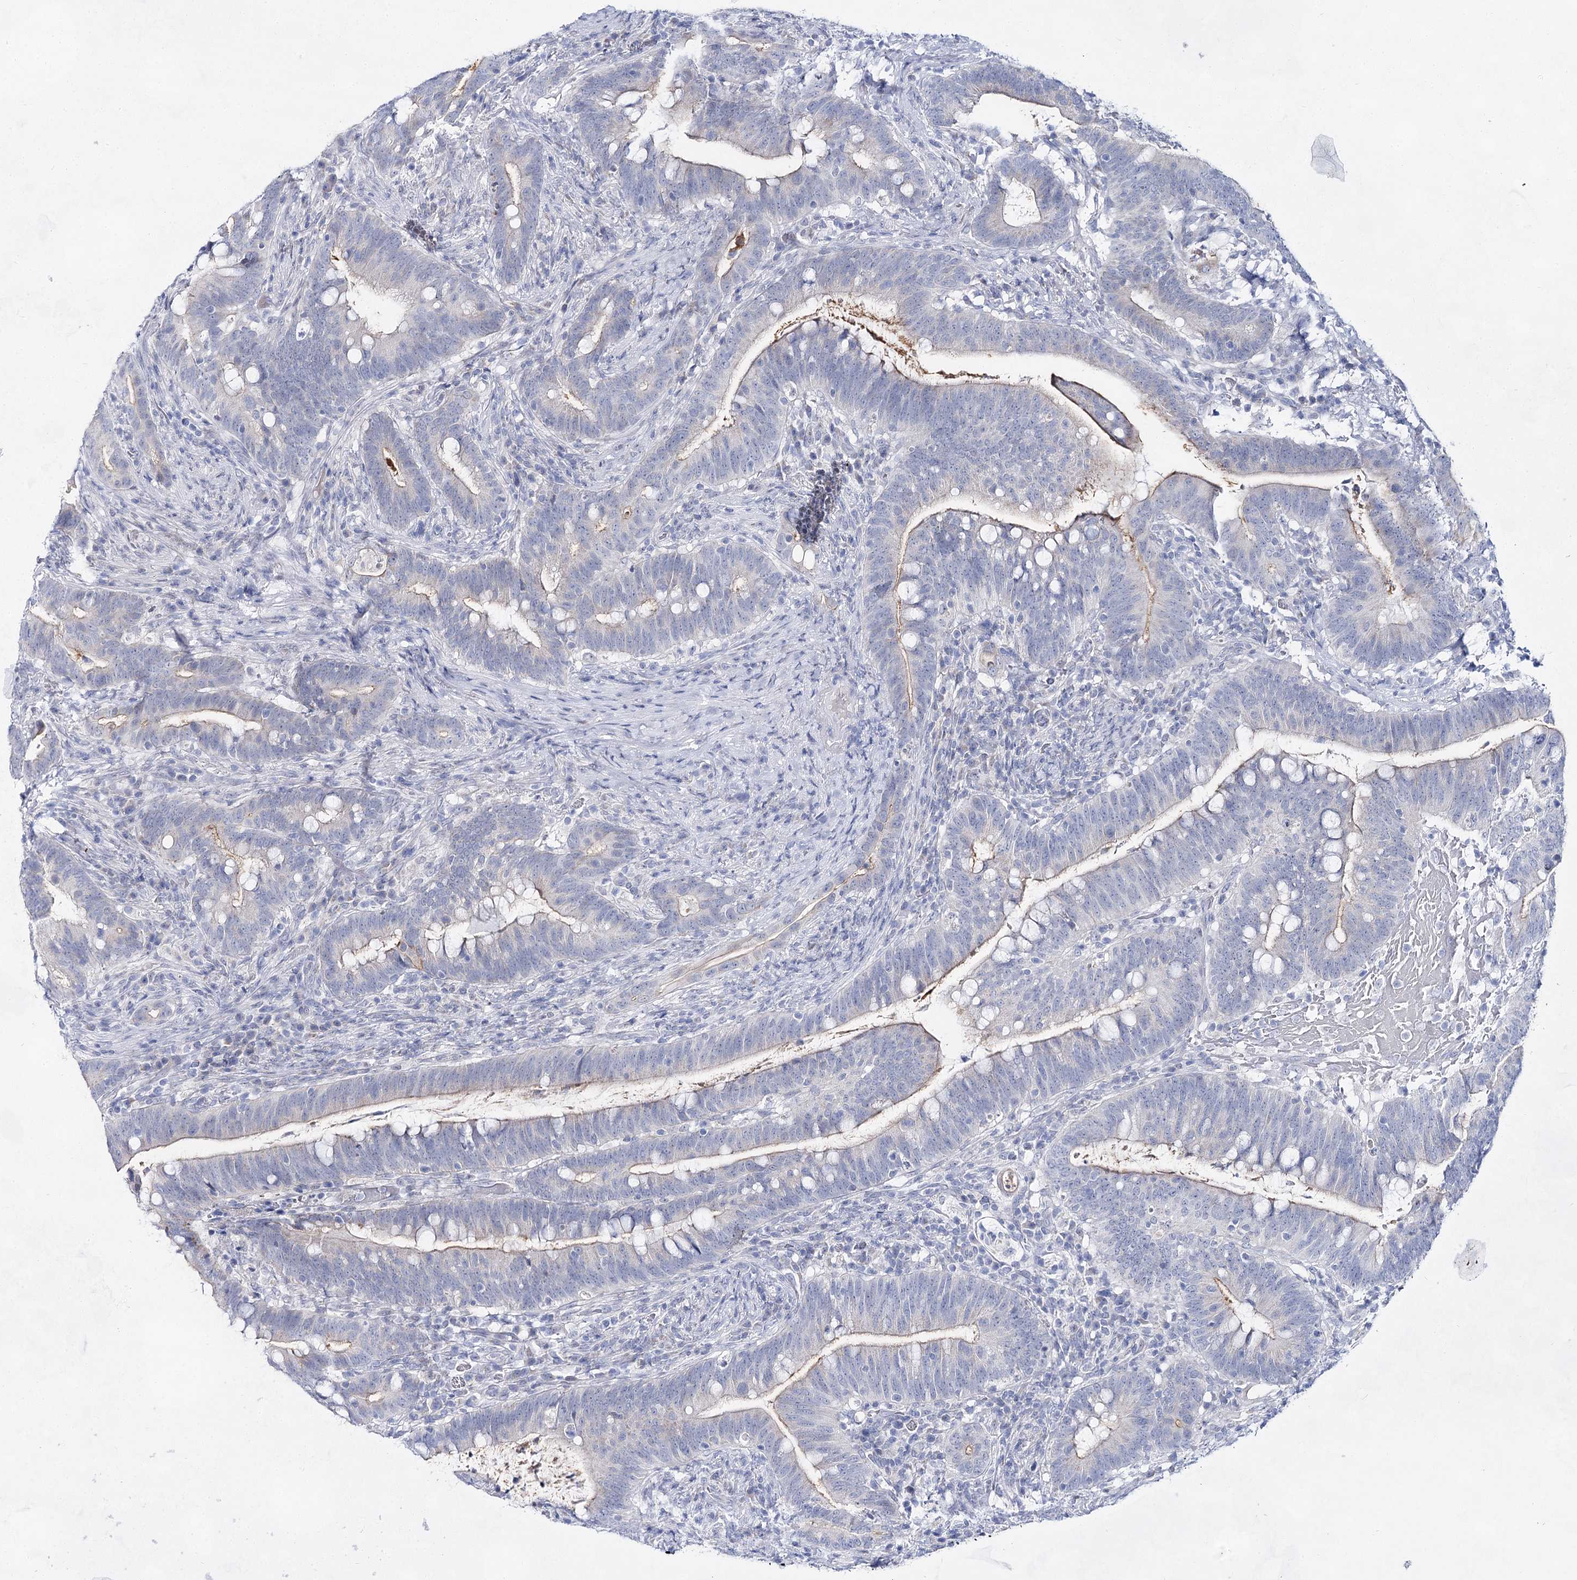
{"staining": {"intensity": "weak", "quantity": "<25%", "location": "cytoplasmic/membranous"}, "tissue": "colorectal cancer", "cell_type": "Tumor cells", "image_type": "cancer", "snomed": [{"axis": "morphology", "description": "Adenocarcinoma, NOS"}, {"axis": "topography", "description": "Colon"}], "caption": "Human colorectal cancer stained for a protein using immunohistochemistry (IHC) exhibits no positivity in tumor cells.", "gene": "BPHL", "patient": {"sex": "female", "age": 66}}